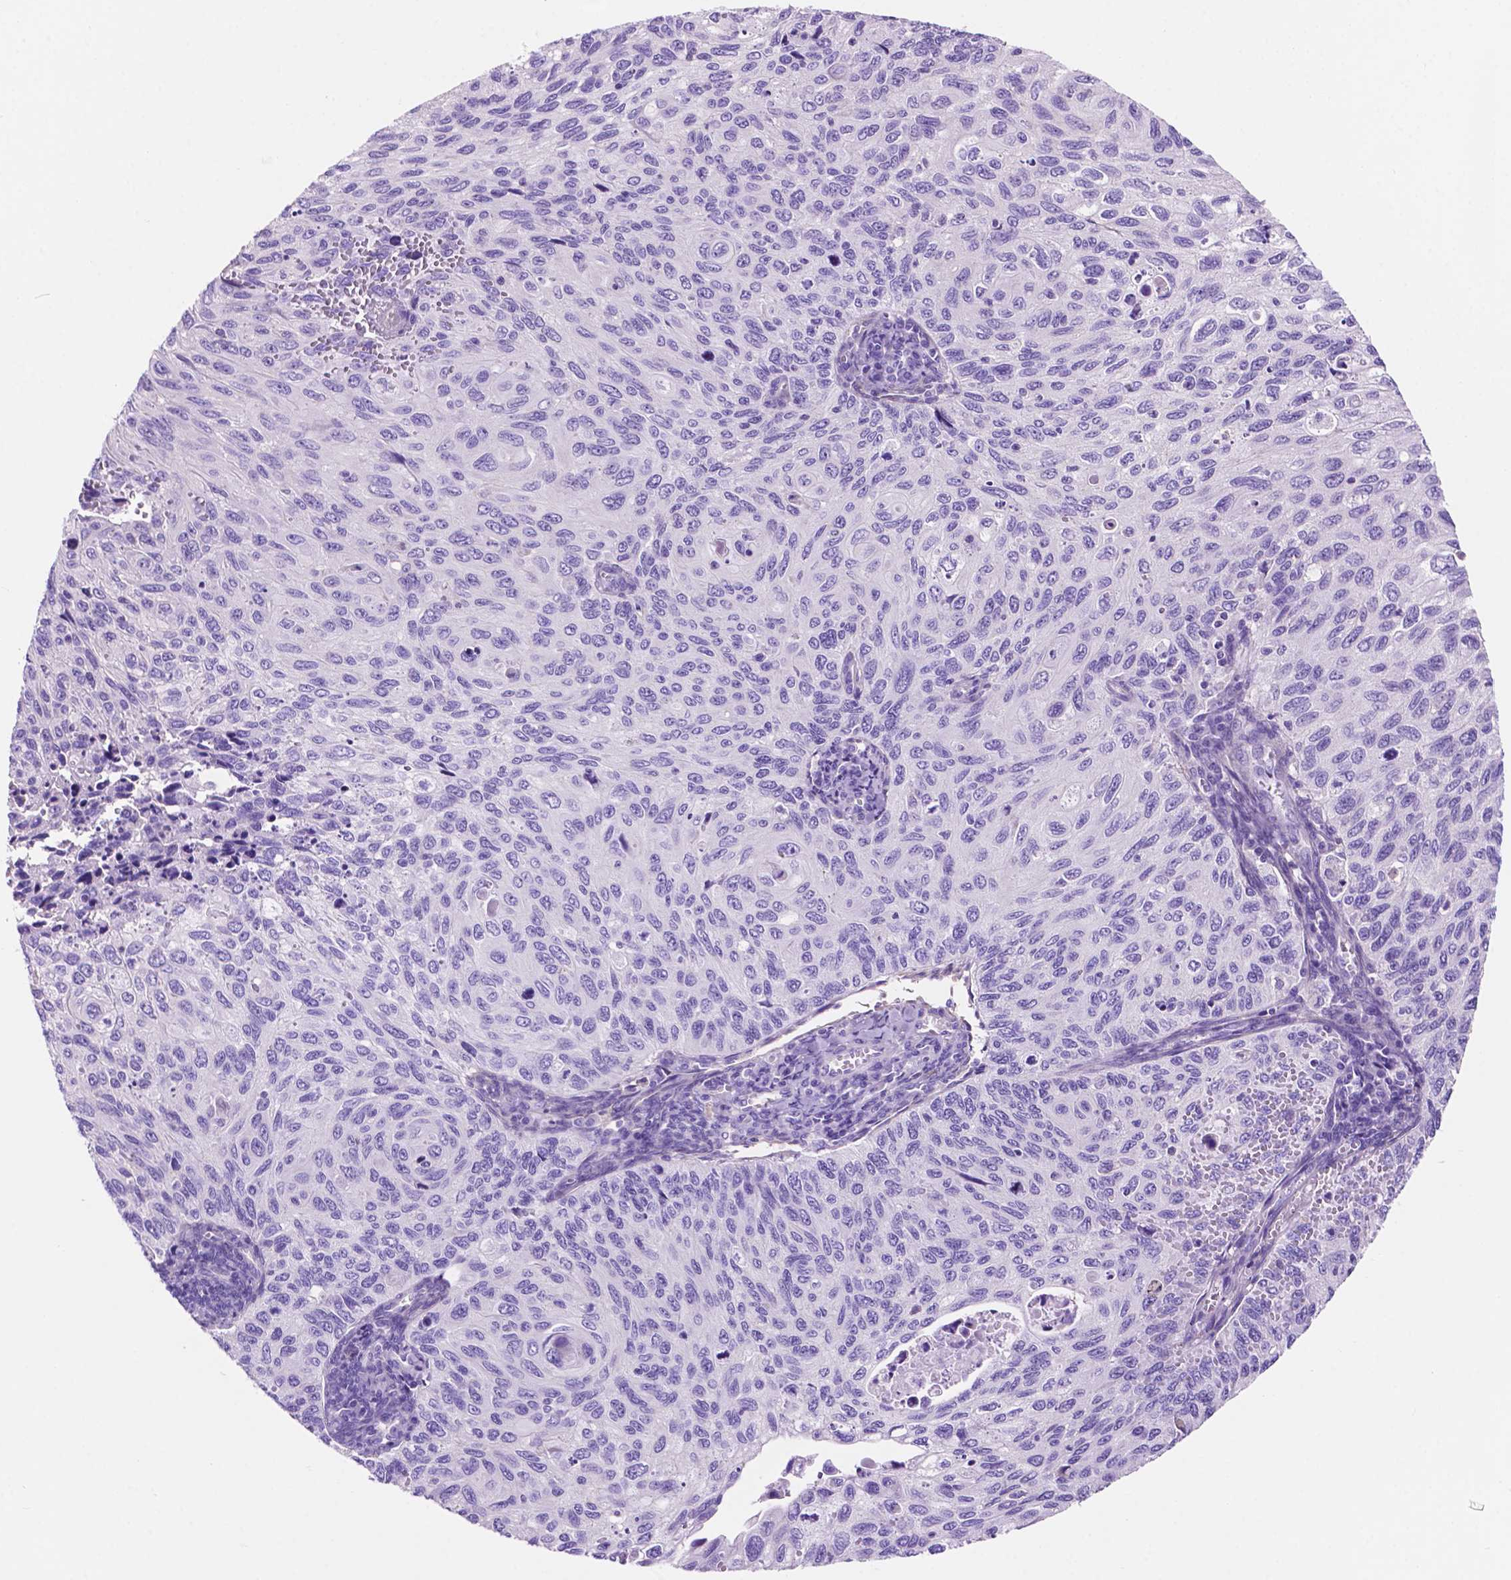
{"staining": {"intensity": "negative", "quantity": "none", "location": "none"}, "tissue": "cervical cancer", "cell_type": "Tumor cells", "image_type": "cancer", "snomed": [{"axis": "morphology", "description": "Squamous cell carcinoma, NOS"}, {"axis": "topography", "description": "Cervix"}], "caption": "IHC micrograph of human cervical cancer stained for a protein (brown), which displays no staining in tumor cells.", "gene": "IGFN1", "patient": {"sex": "female", "age": 70}}